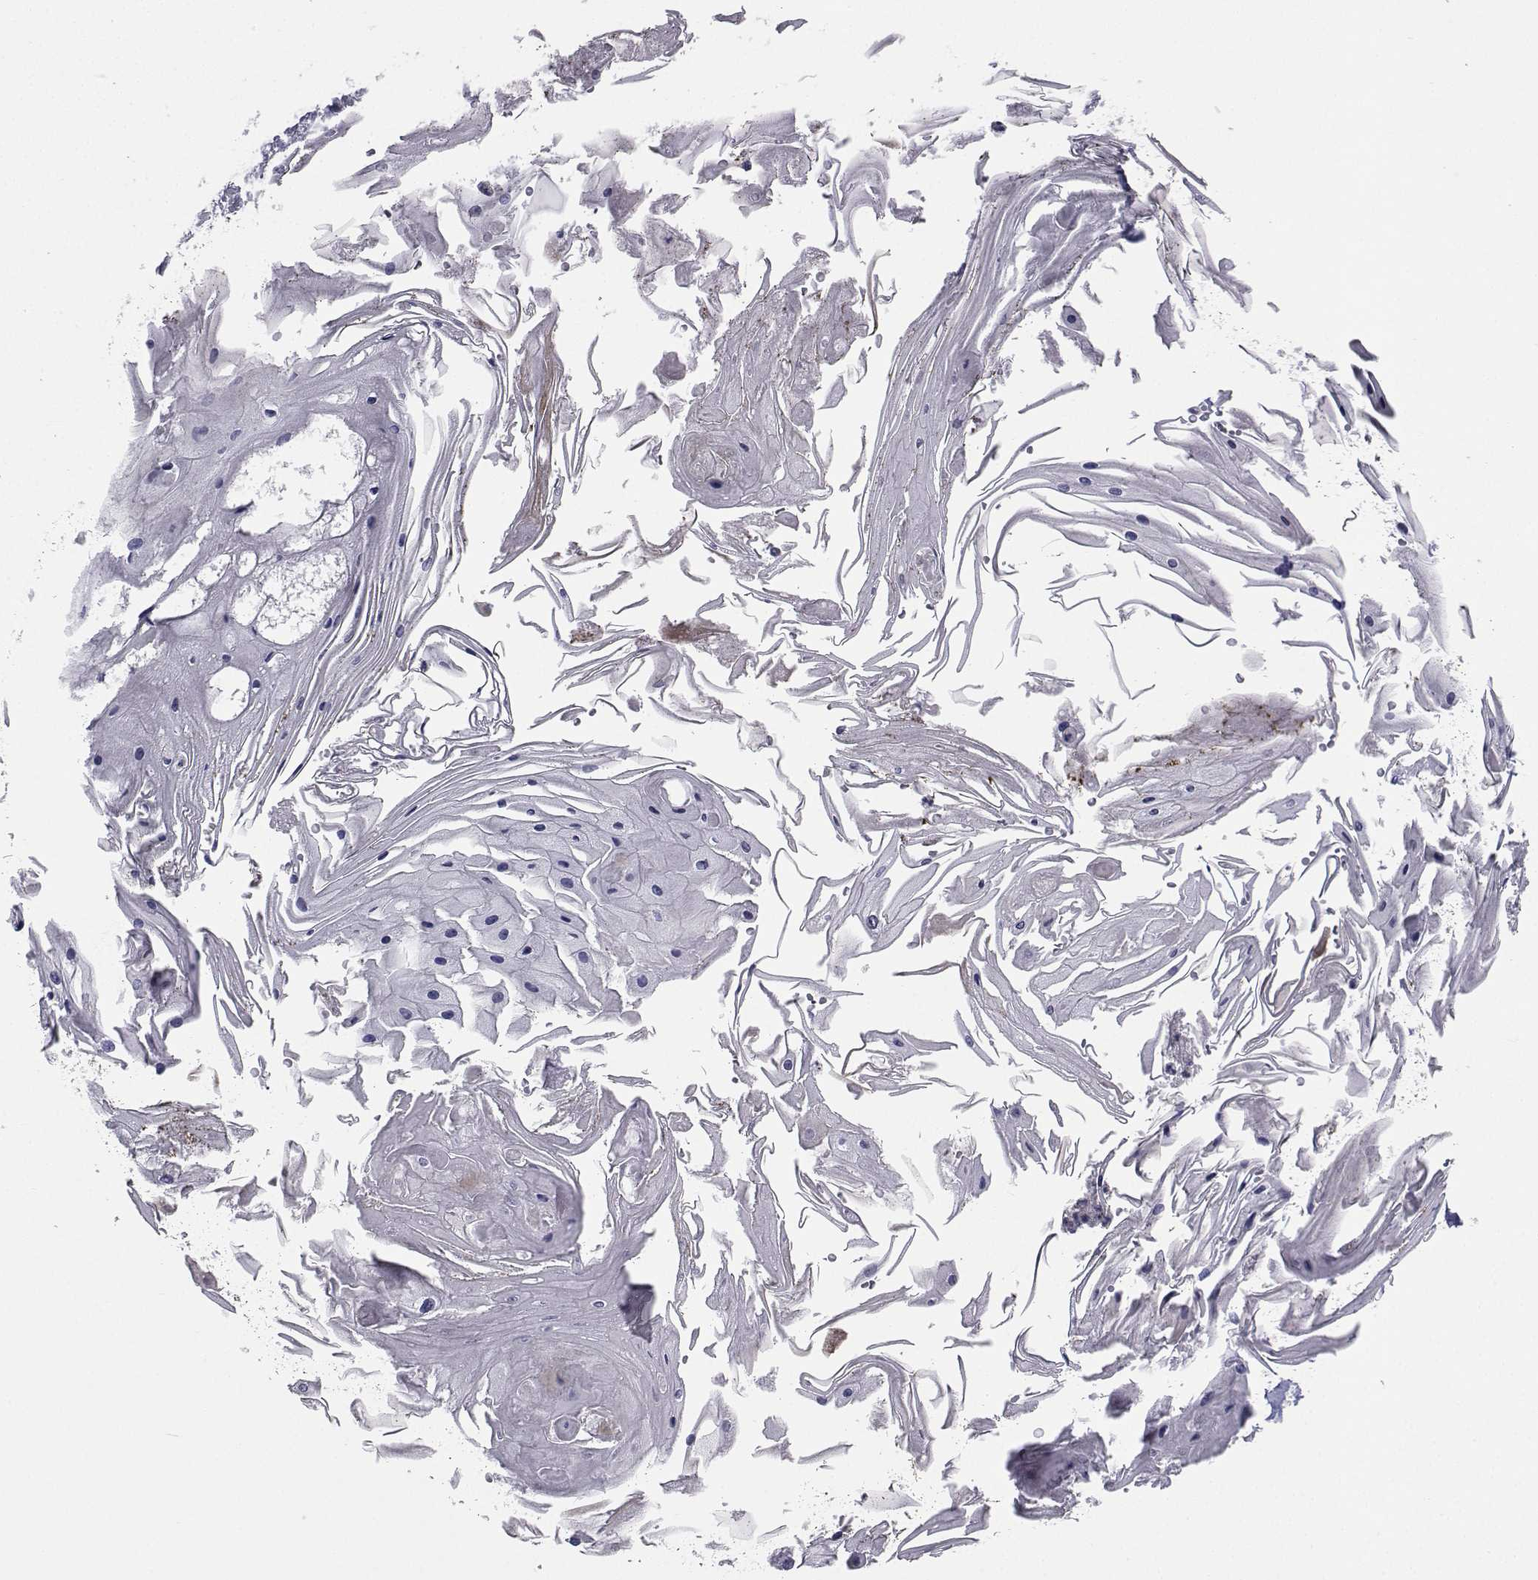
{"staining": {"intensity": "negative", "quantity": "none", "location": "none"}, "tissue": "skin cancer", "cell_type": "Tumor cells", "image_type": "cancer", "snomed": [{"axis": "morphology", "description": "Squamous cell carcinoma, NOS"}, {"axis": "topography", "description": "Skin"}], "caption": "Tumor cells show no significant protein expression in skin cancer. Brightfield microscopy of IHC stained with DAB (3,3'-diaminobenzidine) (brown) and hematoxylin (blue), captured at high magnification.", "gene": "CHRNA1", "patient": {"sex": "male", "age": 70}}